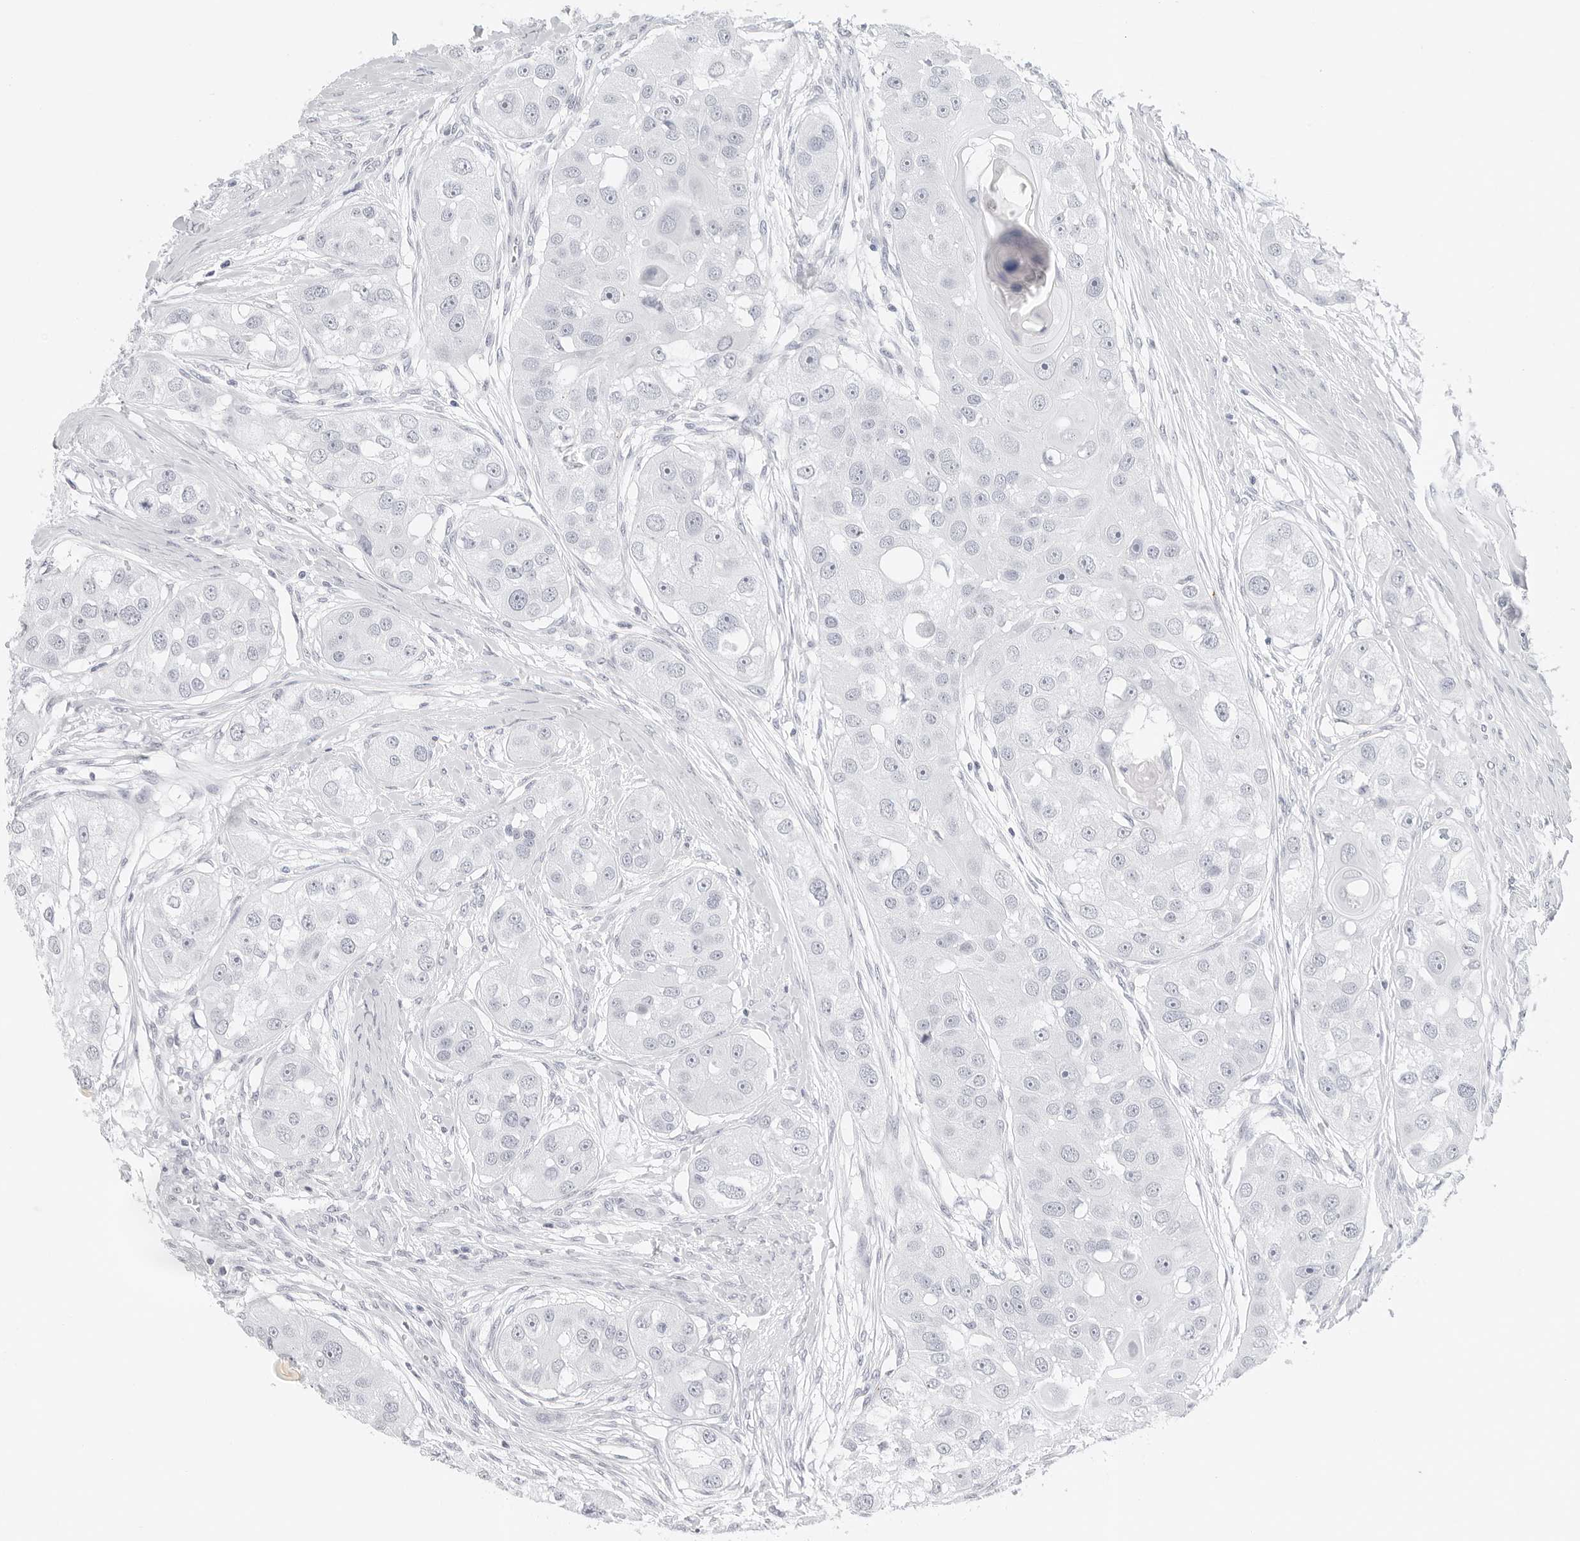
{"staining": {"intensity": "negative", "quantity": "none", "location": "none"}, "tissue": "head and neck cancer", "cell_type": "Tumor cells", "image_type": "cancer", "snomed": [{"axis": "morphology", "description": "Normal tissue, NOS"}, {"axis": "morphology", "description": "Squamous cell carcinoma, NOS"}, {"axis": "topography", "description": "Skeletal muscle"}, {"axis": "topography", "description": "Head-Neck"}], "caption": "Tumor cells are negative for protein expression in human squamous cell carcinoma (head and neck).", "gene": "AGMAT", "patient": {"sex": "male", "age": 51}}